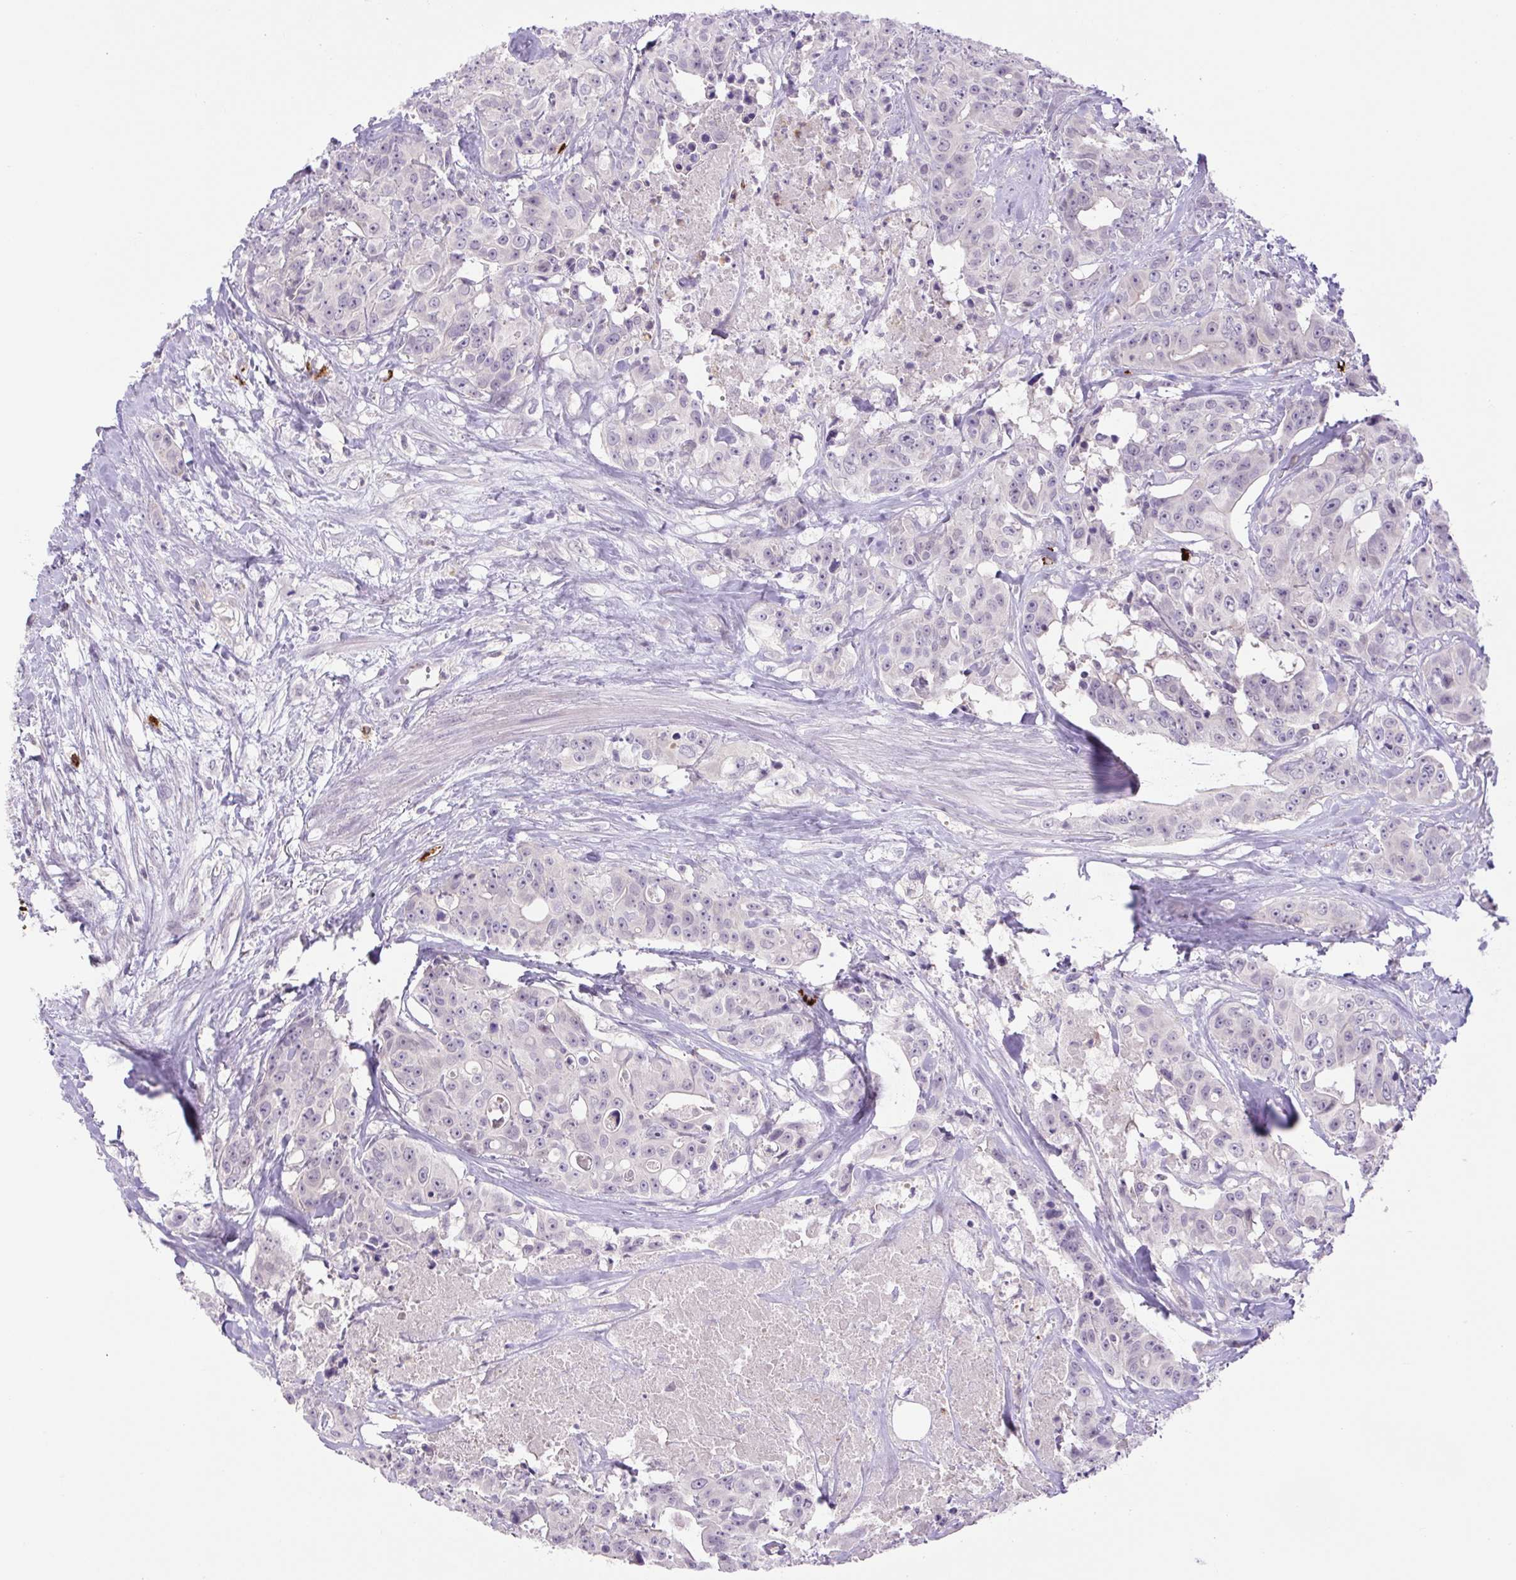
{"staining": {"intensity": "negative", "quantity": "none", "location": "none"}, "tissue": "colorectal cancer", "cell_type": "Tumor cells", "image_type": "cancer", "snomed": [{"axis": "morphology", "description": "Adenocarcinoma, NOS"}, {"axis": "topography", "description": "Rectum"}], "caption": "A high-resolution photomicrograph shows immunohistochemistry (IHC) staining of colorectal adenocarcinoma, which displays no significant expression in tumor cells.", "gene": "FAM177B", "patient": {"sex": "female", "age": 62}}